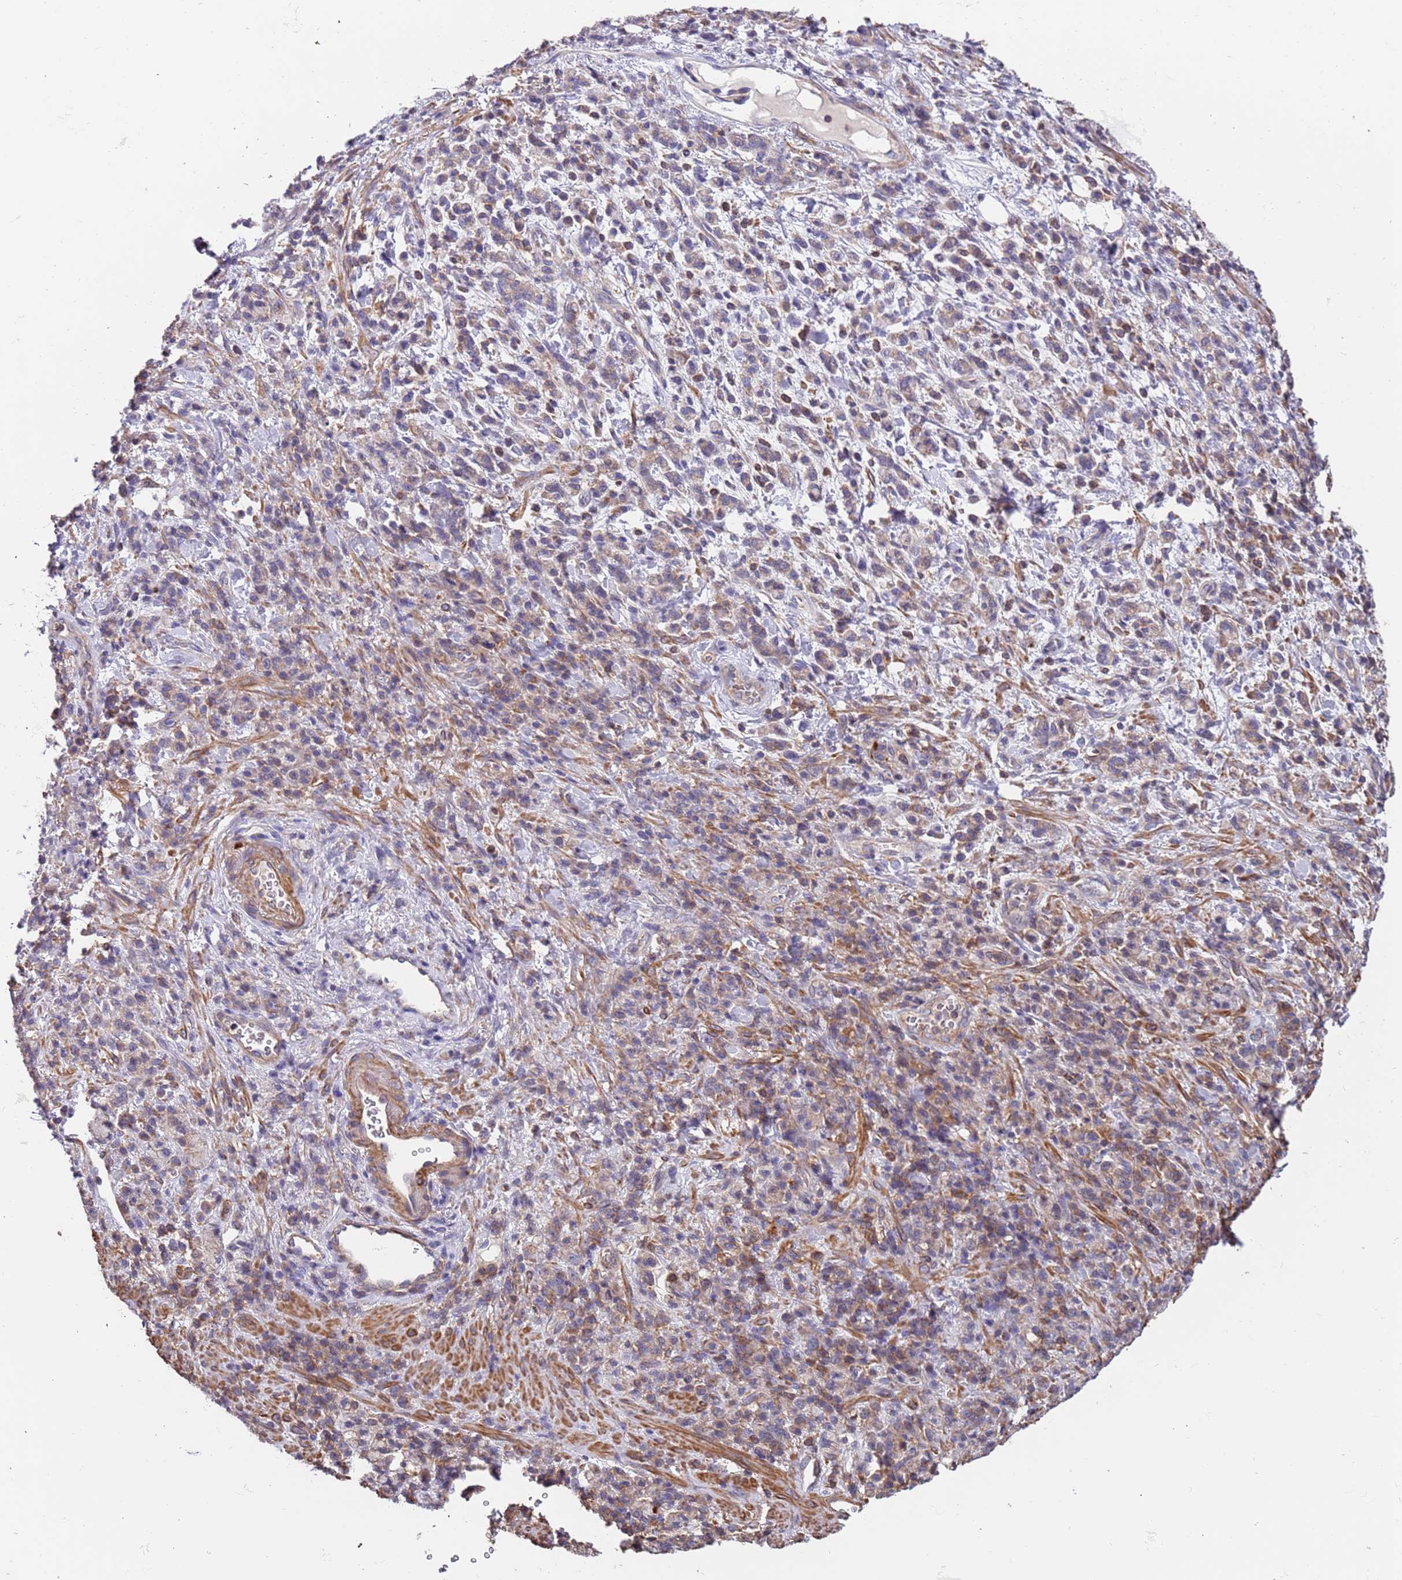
{"staining": {"intensity": "negative", "quantity": "none", "location": "none"}, "tissue": "stomach cancer", "cell_type": "Tumor cells", "image_type": "cancer", "snomed": [{"axis": "morphology", "description": "Adenocarcinoma, NOS"}, {"axis": "topography", "description": "Stomach"}], "caption": "Photomicrograph shows no significant protein positivity in tumor cells of stomach adenocarcinoma.", "gene": "SYT4", "patient": {"sex": "male", "age": 76}}